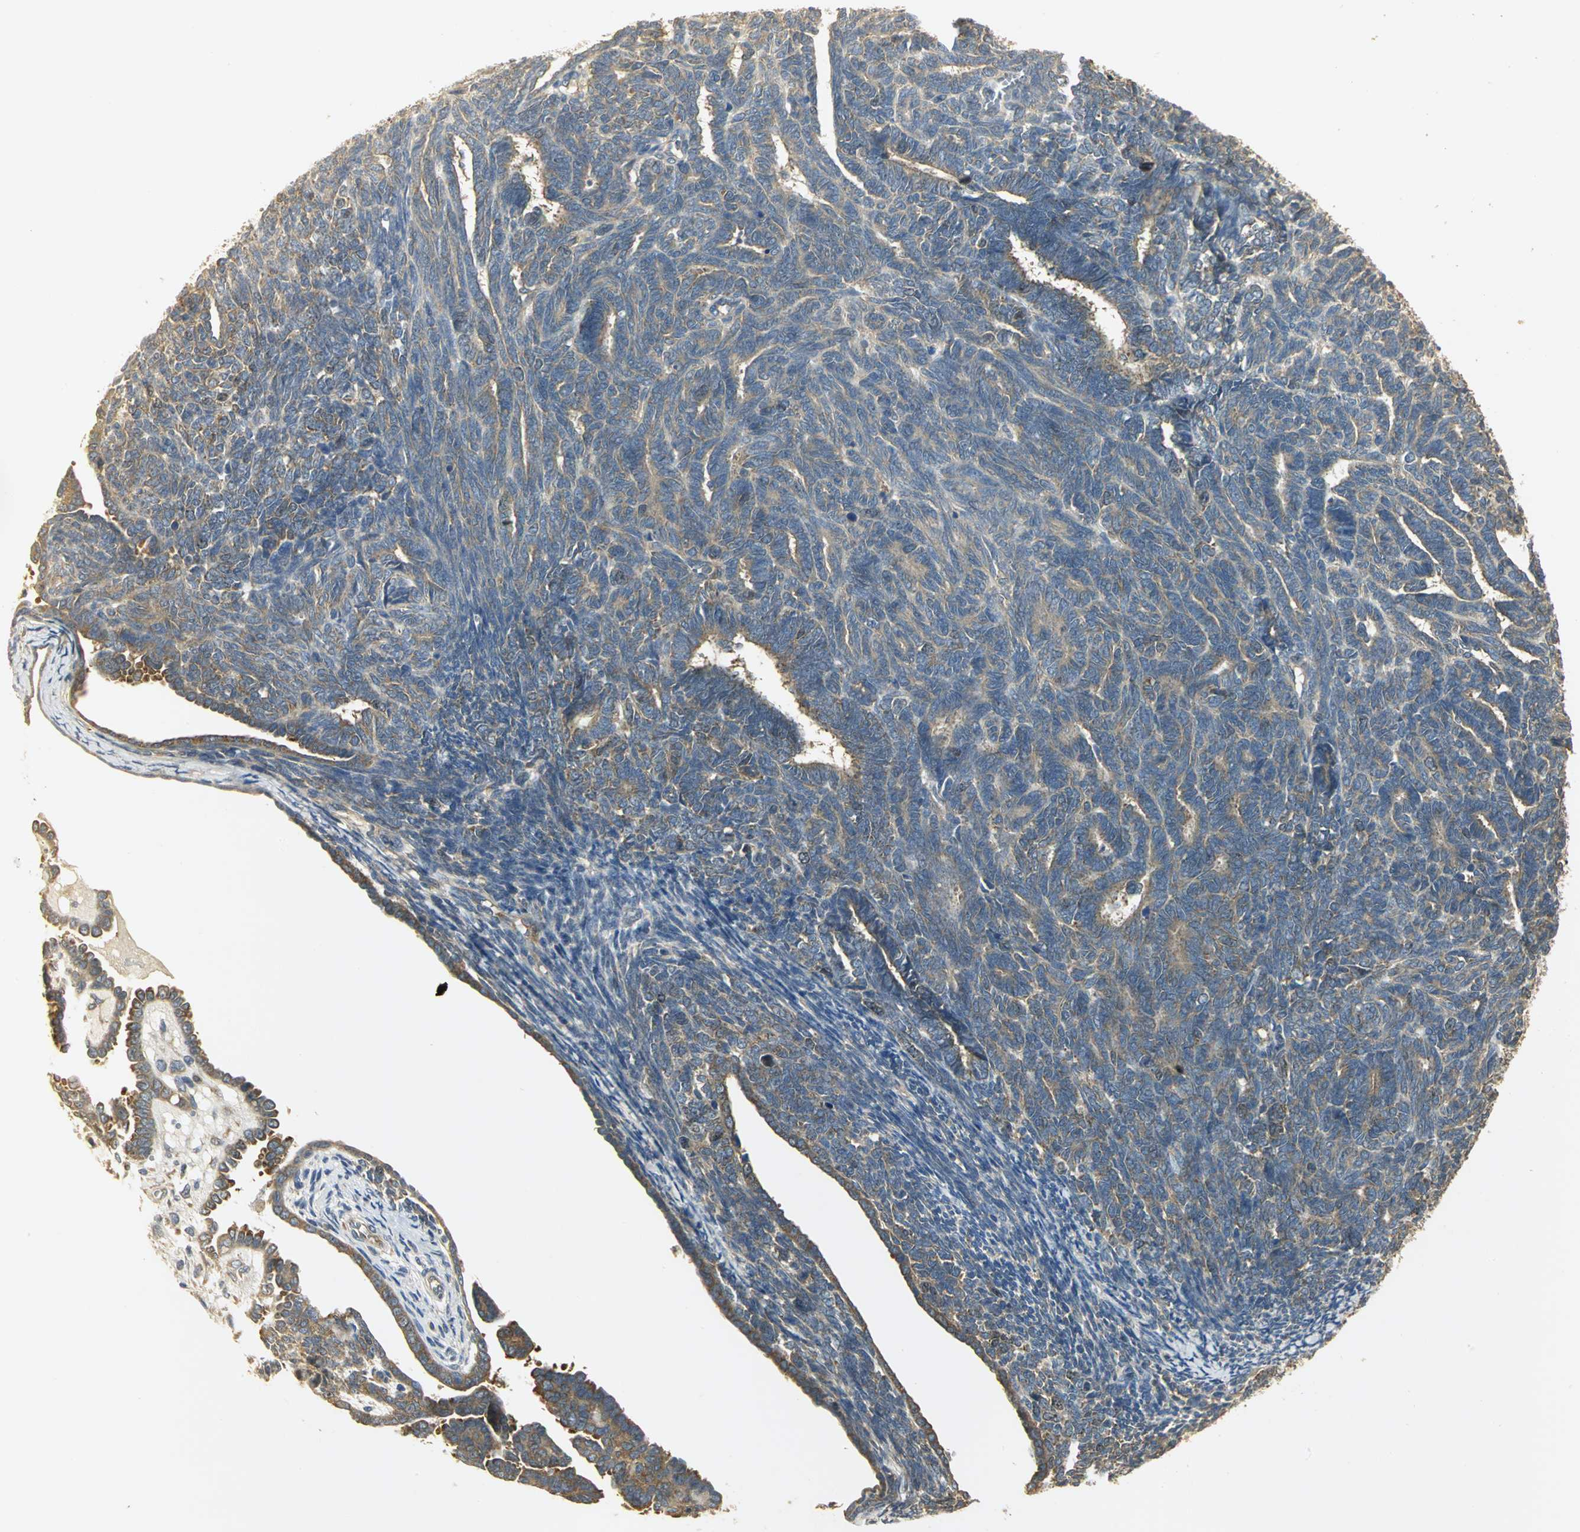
{"staining": {"intensity": "moderate", "quantity": ">75%", "location": "cytoplasmic/membranous"}, "tissue": "endometrial cancer", "cell_type": "Tumor cells", "image_type": "cancer", "snomed": [{"axis": "morphology", "description": "Neoplasm, malignant, NOS"}, {"axis": "topography", "description": "Endometrium"}], "caption": "High-power microscopy captured an IHC histopathology image of neoplasm (malignant) (endometrial), revealing moderate cytoplasmic/membranous positivity in approximately >75% of tumor cells.", "gene": "RARS1", "patient": {"sex": "female", "age": 74}}